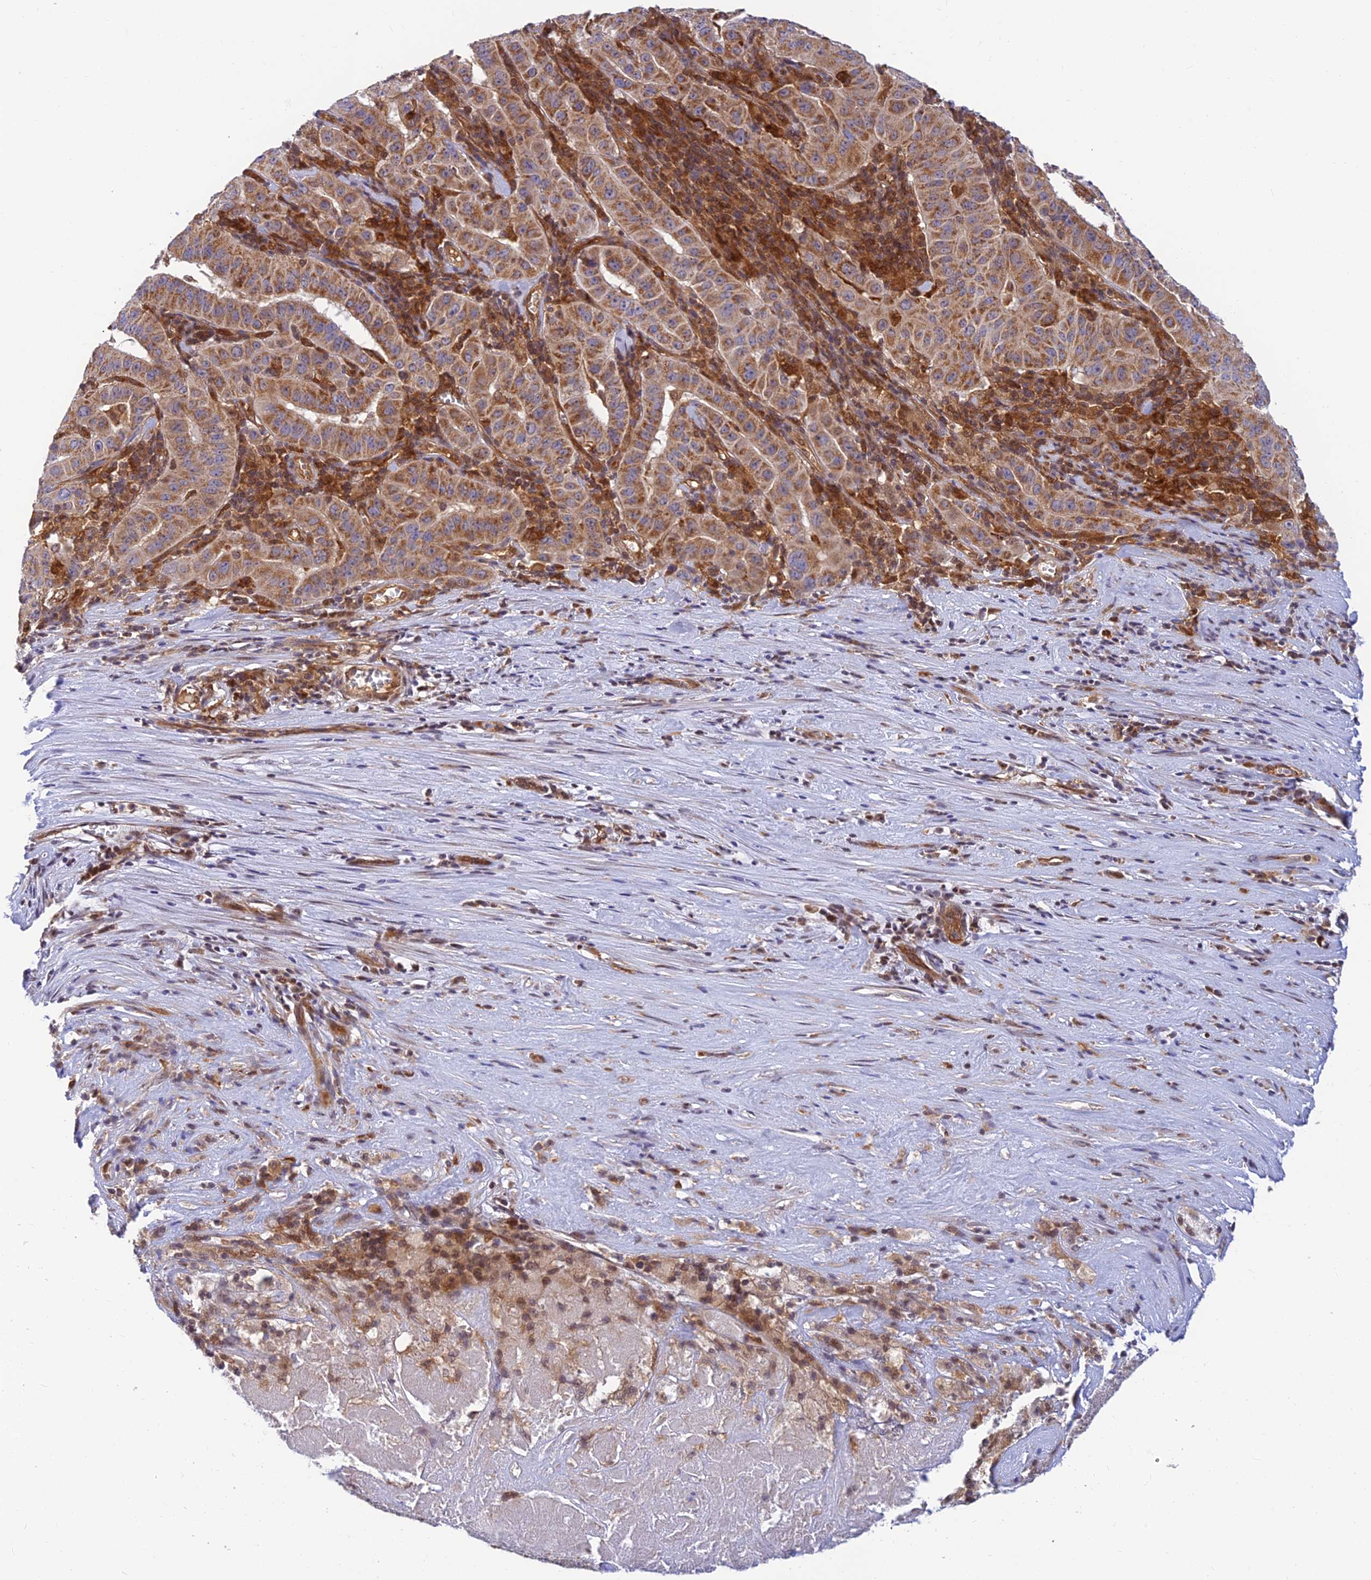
{"staining": {"intensity": "moderate", "quantity": ">75%", "location": "cytoplasmic/membranous"}, "tissue": "pancreatic cancer", "cell_type": "Tumor cells", "image_type": "cancer", "snomed": [{"axis": "morphology", "description": "Adenocarcinoma, NOS"}, {"axis": "topography", "description": "Pancreas"}], "caption": "Human pancreatic adenocarcinoma stained with a brown dye shows moderate cytoplasmic/membranous positive expression in approximately >75% of tumor cells.", "gene": "LYSMD2", "patient": {"sex": "male", "age": 63}}